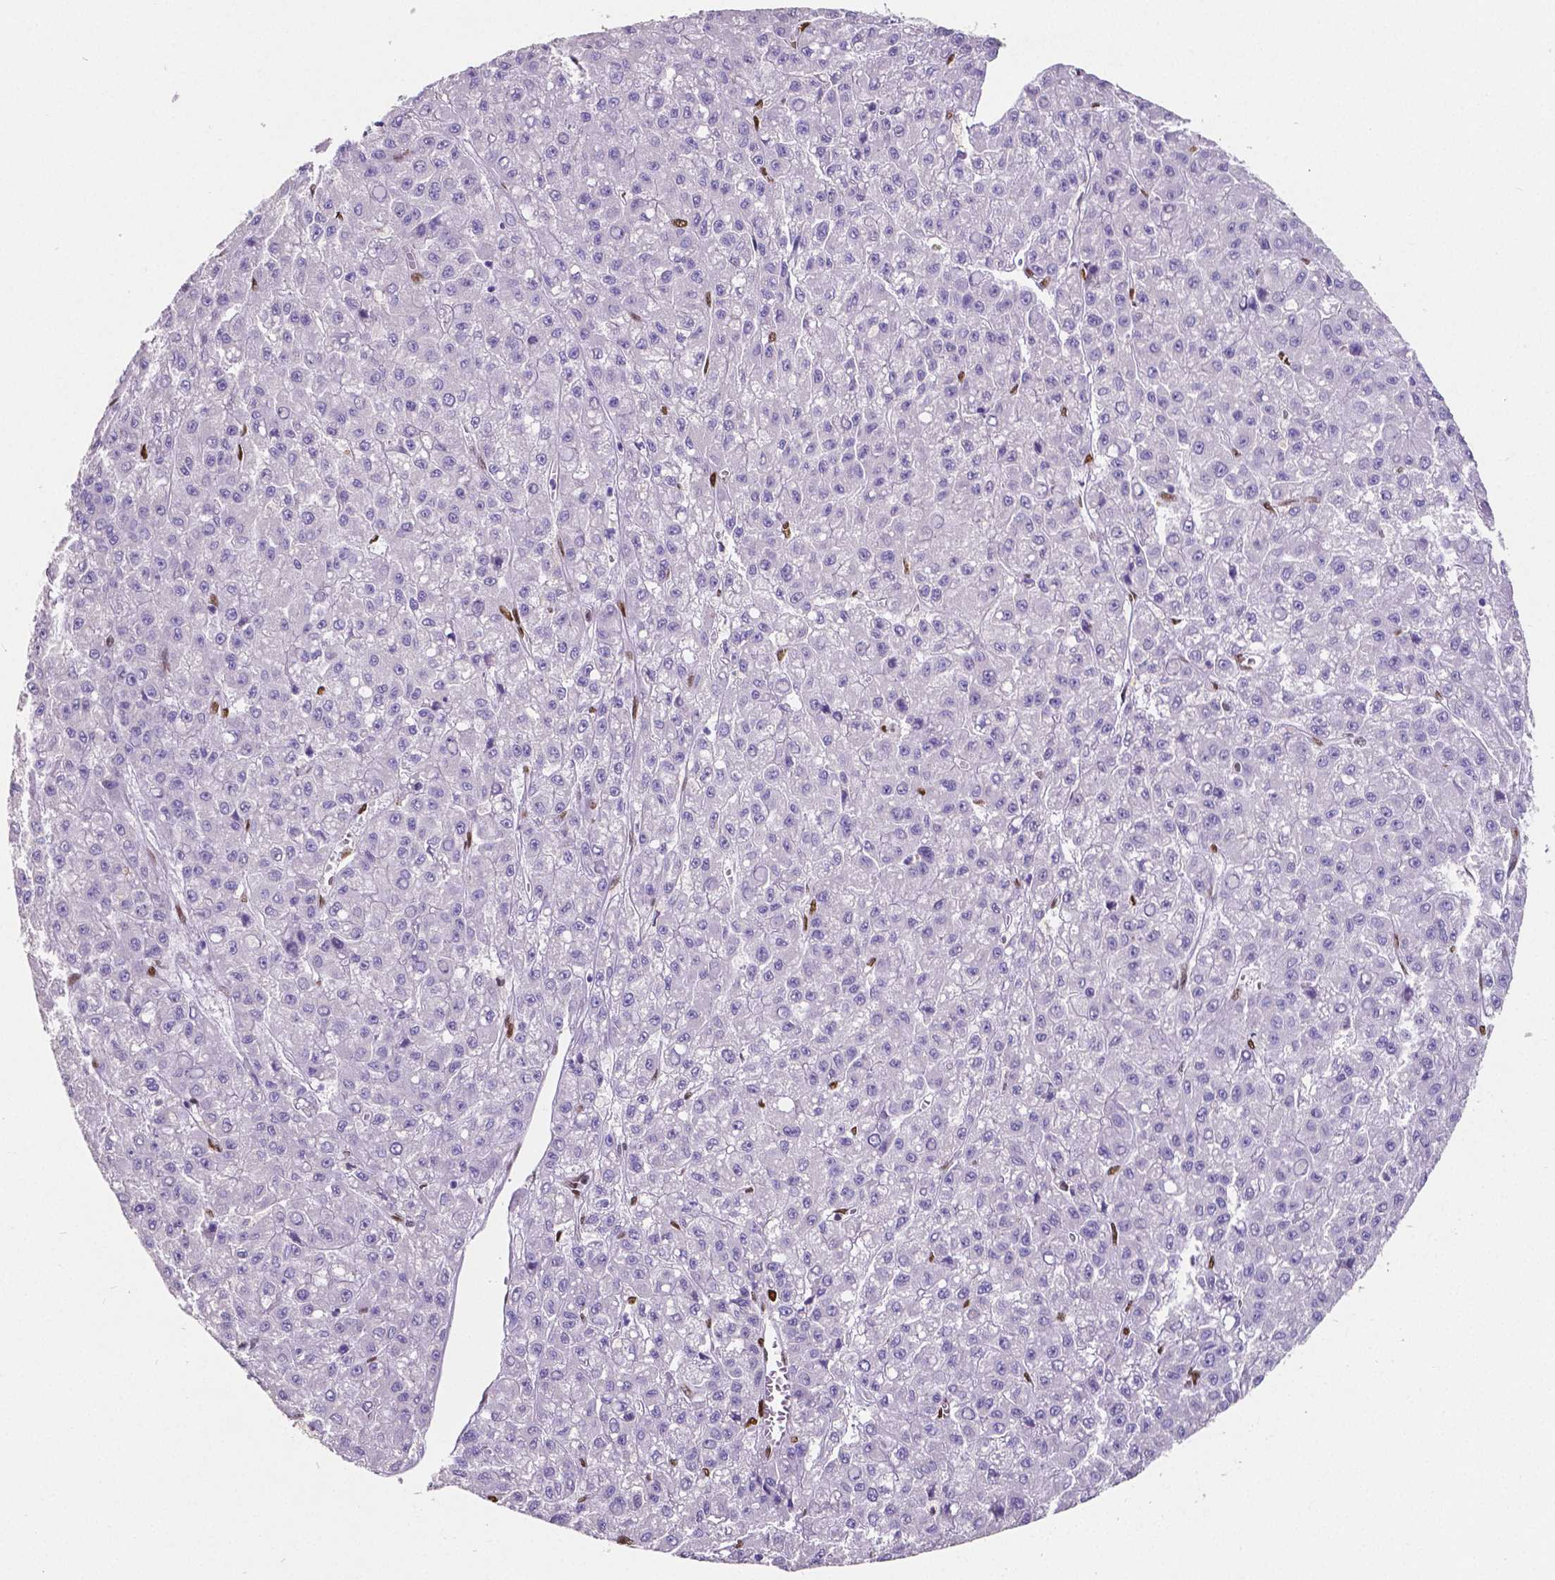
{"staining": {"intensity": "negative", "quantity": "none", "location": "none"}, "tissue": "liver cancer", "cell_type": "Tumor cells", "image_type": "cancer", "snomed": [{"axis": "morphology", "description": "Carcinoma, Hepatocellular, NOS"}, {"axis": "topography", "description": "Liver"}], "caption": "A high-resolution micrograph shows immunohistochemistry (IHC) staining of liver hepatocellular carcinoma, which exhibits no significant expression in tumor cells.", "gene": "MEF2C", "patient": {"sex": "male", "age": 70}}